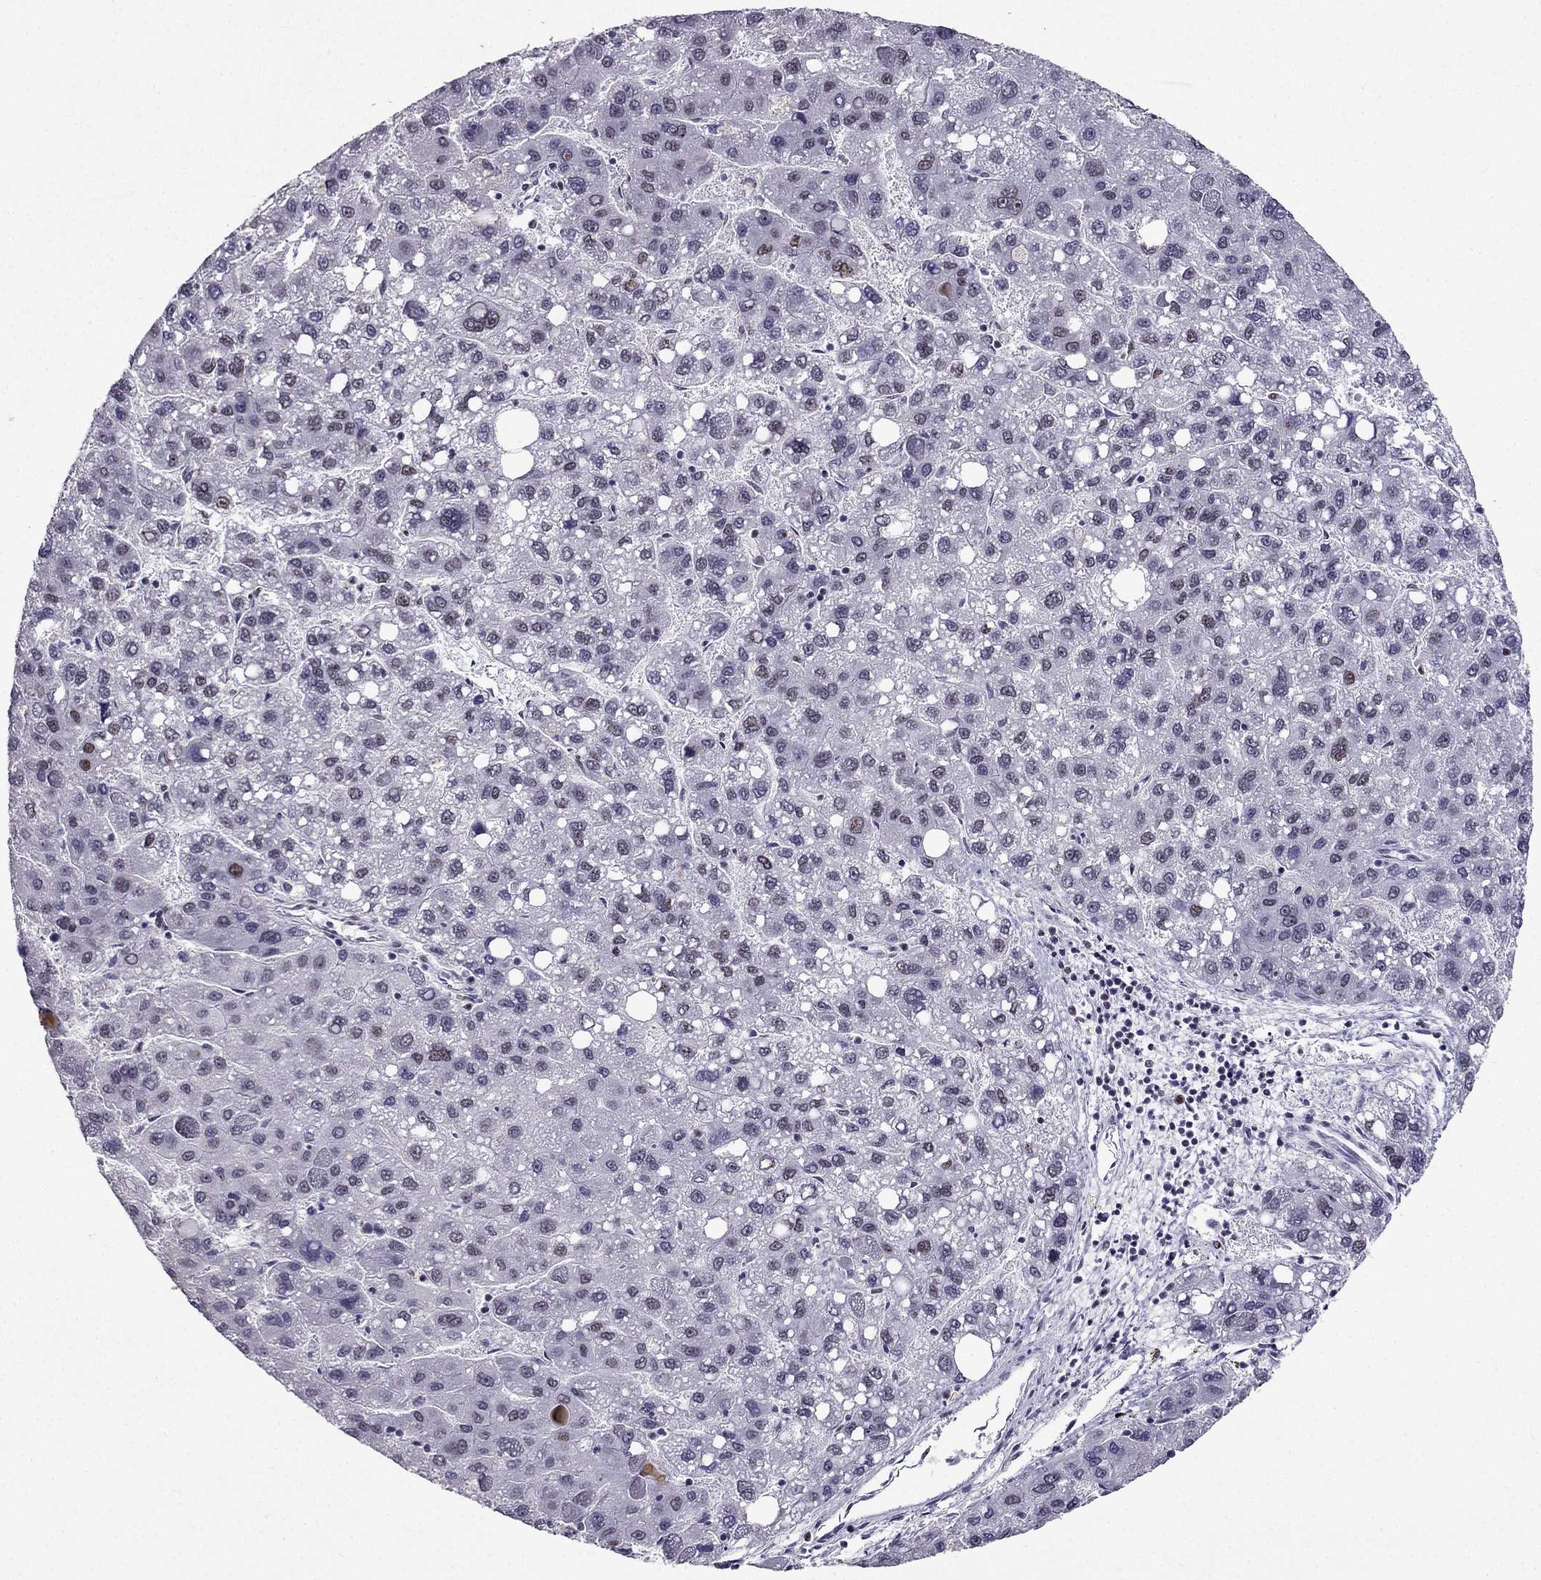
{"staining": {"intensity": "weak", "quantity": "<25%", "location": "nuclear"}, "tissue": "liver cancer", "cell_type": "Tumor cells", "image_type": "cancer", "snomed": [{"axis": "morphology", "description": "Carcinoma, Hepatocellular, NOS"}, {"axis": "topography", "description": "Liver"}], "caption": "Tumor cells show no significant protein expression in liver cancer. The staining was performed using DAB to visualize the protein expression in brown, while the nuclei were stained in blue with hematoxylin (Magnification: 20x).", "gene": "ZNF420", "patient": {"sex": "female", "age": 82}}